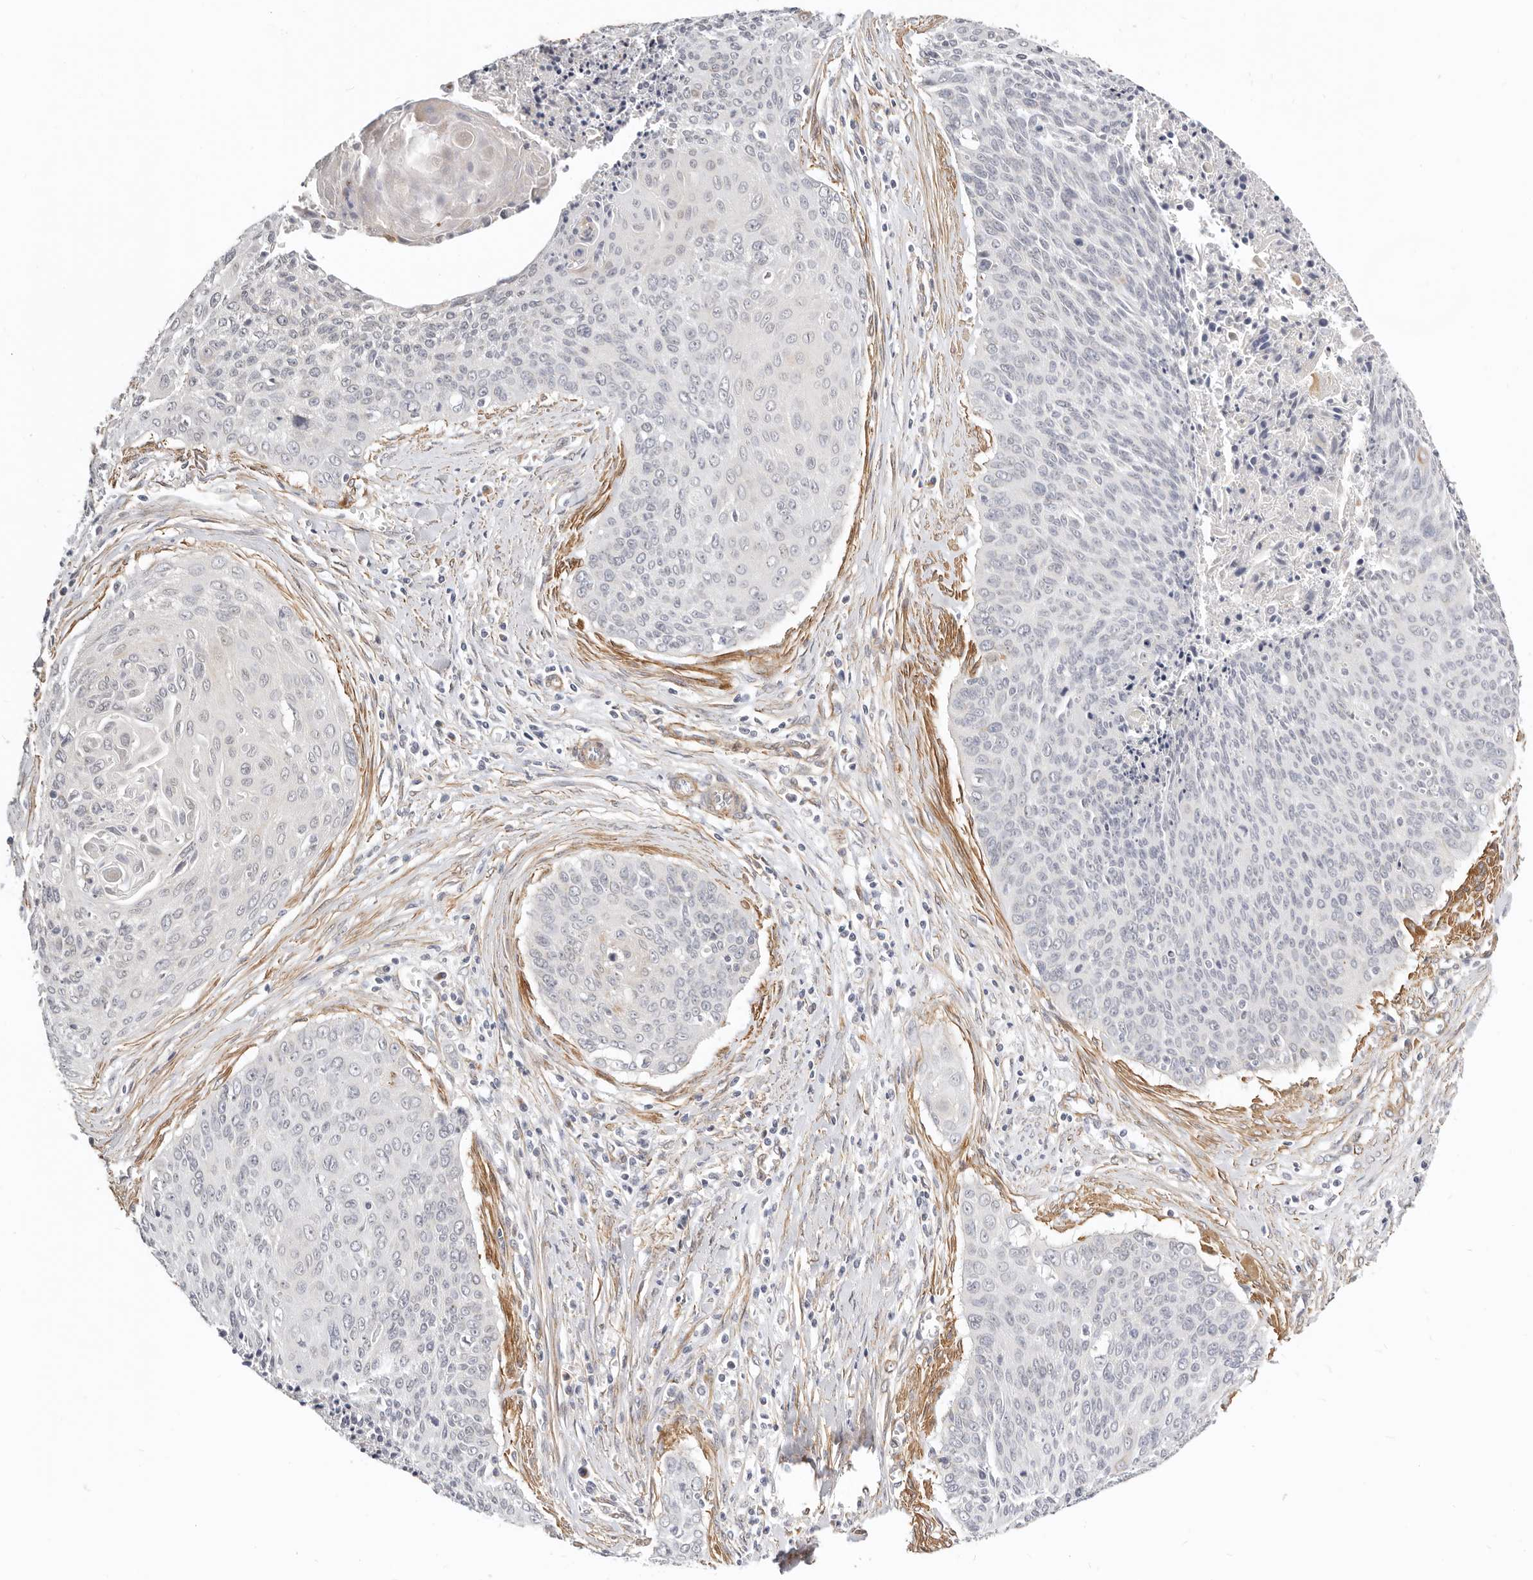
{"staining": {"intensity": "weak", "quantity": "<25%", "location": "cytoplasmic/membranous"}, "tissue": "cervical cancer", "cell_type": "Tumor cells", "image_type": "cancer", "snomed": [{"axis": "morphology", "description": "Squamous cell carcinoma, NOS"}, {"axis": "topography", "description": "Cervix"}], "caption": "DAB immunohistochemical staining of cervical squamous cell carcinoma exhibits no significant expression in tumor cells. (IHC, brightfield microscopy, high magnification).", "gene": "RABAC1", "patient": {"sex": "female", "age": 55}}